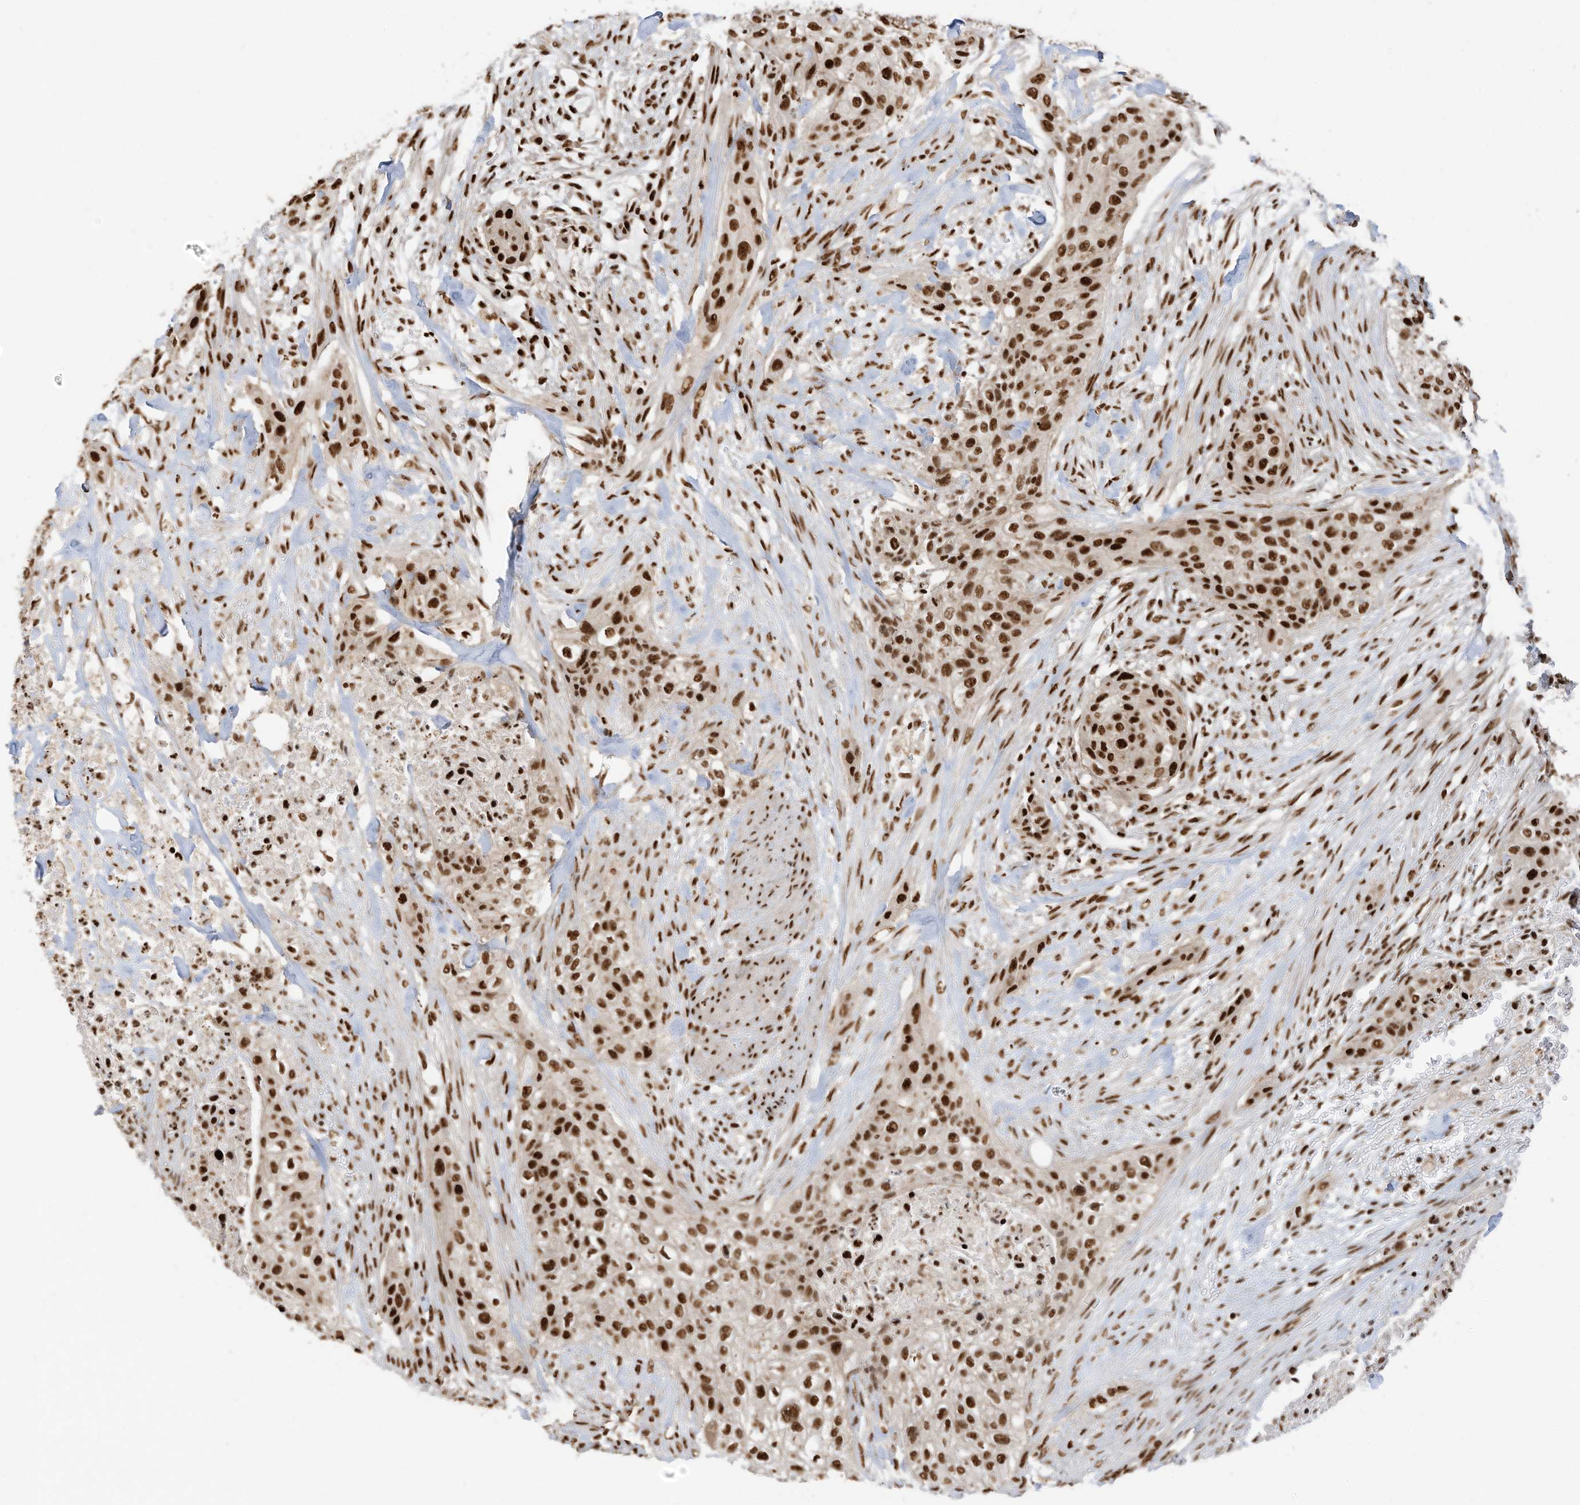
{"staining": {"intensity": "strong", "quantity": ">75%", "location": "nuclear"}, "tissue": "urothelial cancer", "cell_type": "Tumor cells", "image_type": "cancer", "snomed": [{"axis": "morphology", "description": "Urothelial carcinoma, High grade"}, {"axis": "topography", "description": "Urinary bladder"}], "caption": "A brown stain shows strong nuclear expression of a protein in human urothelial carcinoma (high-grade) tumor cells. The protein is stained brown, and the nuclei are stained in blue (DAB IHC with brightfield microscopy, high magnification).", "gene": "SAMD15", "patient": {"sex": "male", "age": 35}}